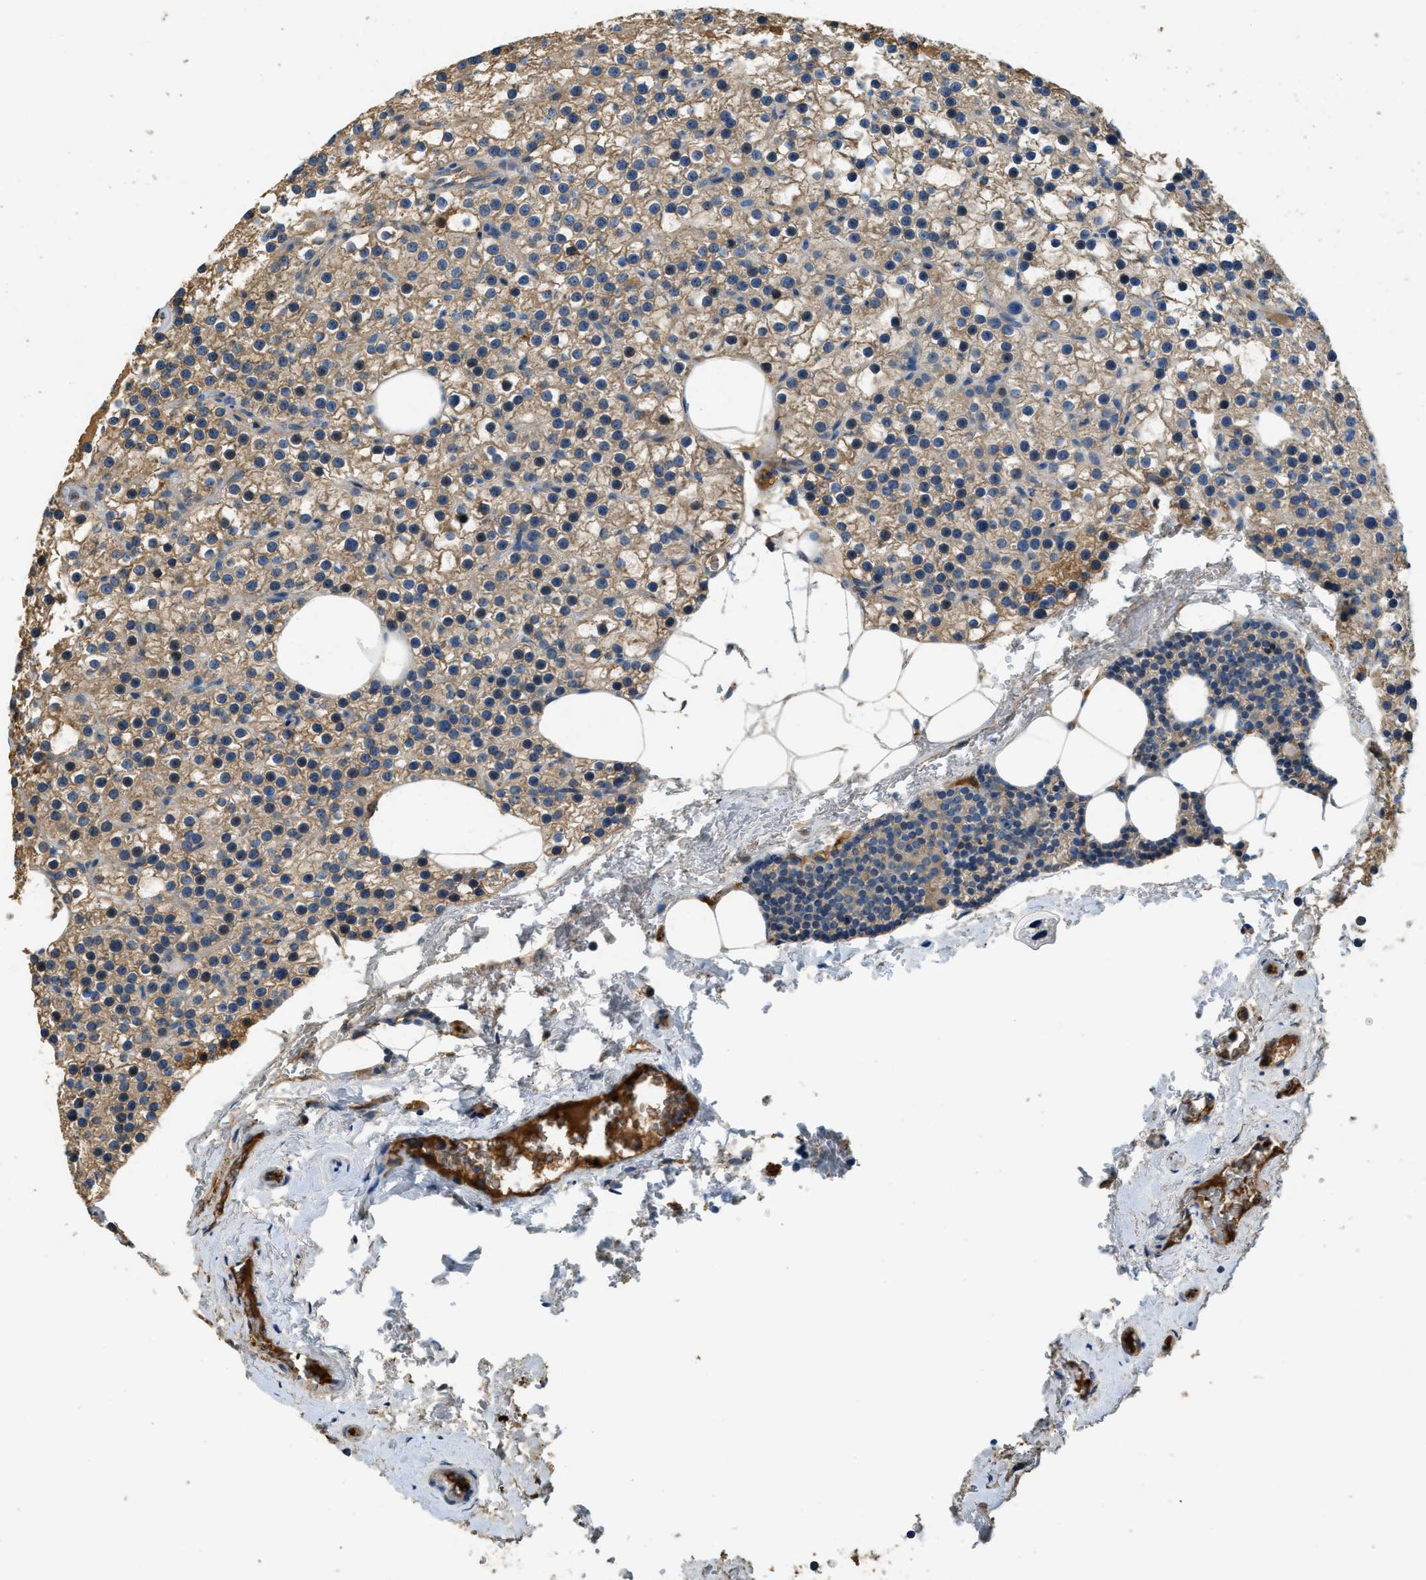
{"staining": {"intensity": "moderate", "quantity": ">75%", "location": "cytoplasmic/membranous"}, "tissue": "parathyroid gland", "cell_type": "Glandular cells", "image_type": "normal", "snomed": [{"axis": "morphology", "description": "Normal tissue, NOS"}, {"axis": "morphology", "description": "Adenoma, NOS"}, {"axis": "topography", "description": "Parathyroid gland"}], "caption": "Parathyroid gland was stained to show a protein in brown. There is medium levels of moderate cytoplasmic/membranous staining in approximately >75% of glandular cells. (brown staining indicates protein expression, while blue staining denotes nuclei).", "gene": "RIPK2", "patient": {"sex": "female", "age": 70}}